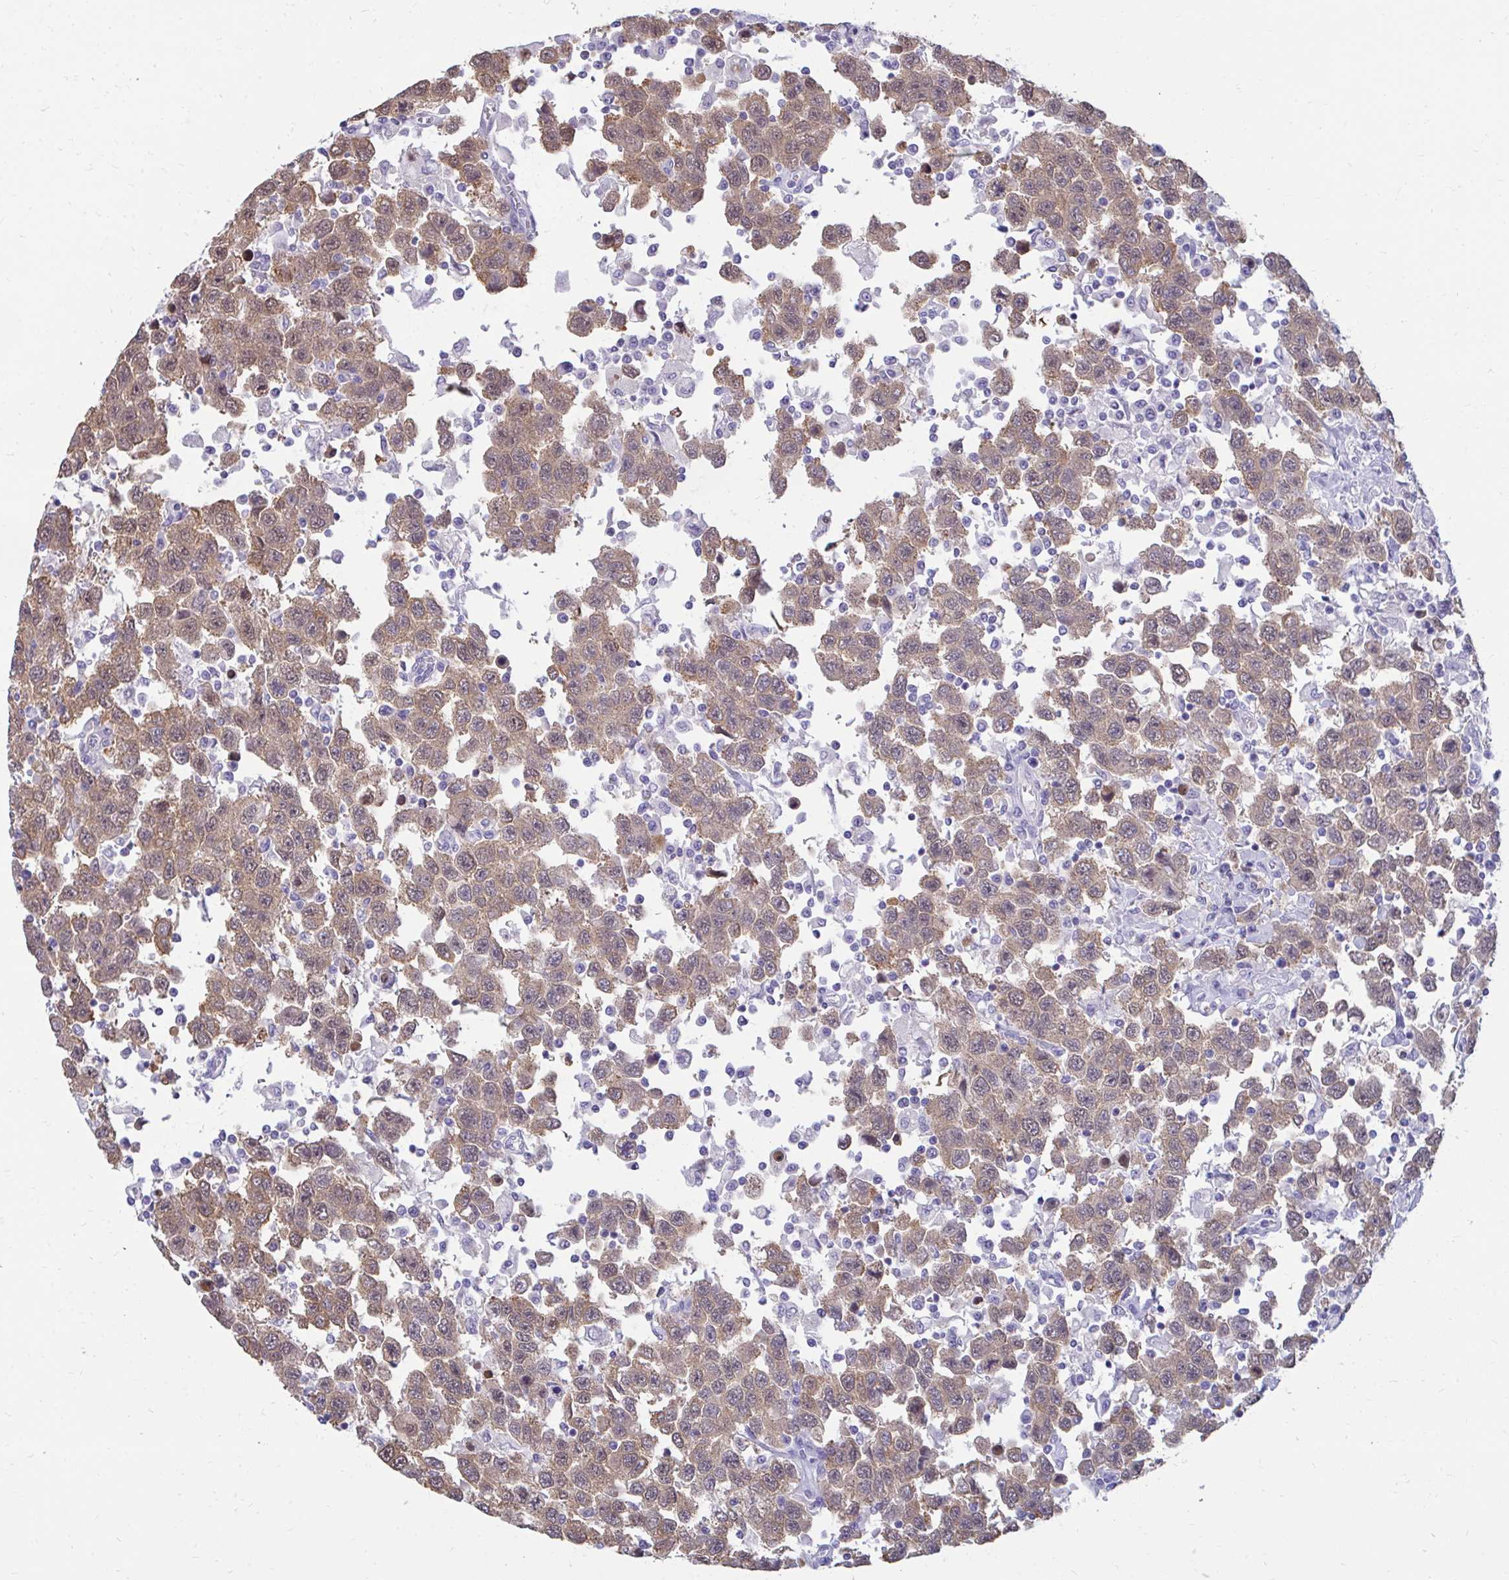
{"staining": {"intensity": "moderate", "quantity": ">75%", "location": "cytoplasmic/membranous,nuclear"}, "tissue": "testis cancer", "cell_type": "Tumor cells", "image_type": "cancer", "snomed": [{"axis": "morphology", "description": "Seminoma, NOS"}, {"axis": "topography", "description": "Testis"}], "caption": "Tumor cells display medium levels of moderate cytoplasmic/membranous and nuclear staining in about >75% of cells in testis seminoma.", "gene": "CSE1L", "patient": {"sex": "male", "age": 41}}